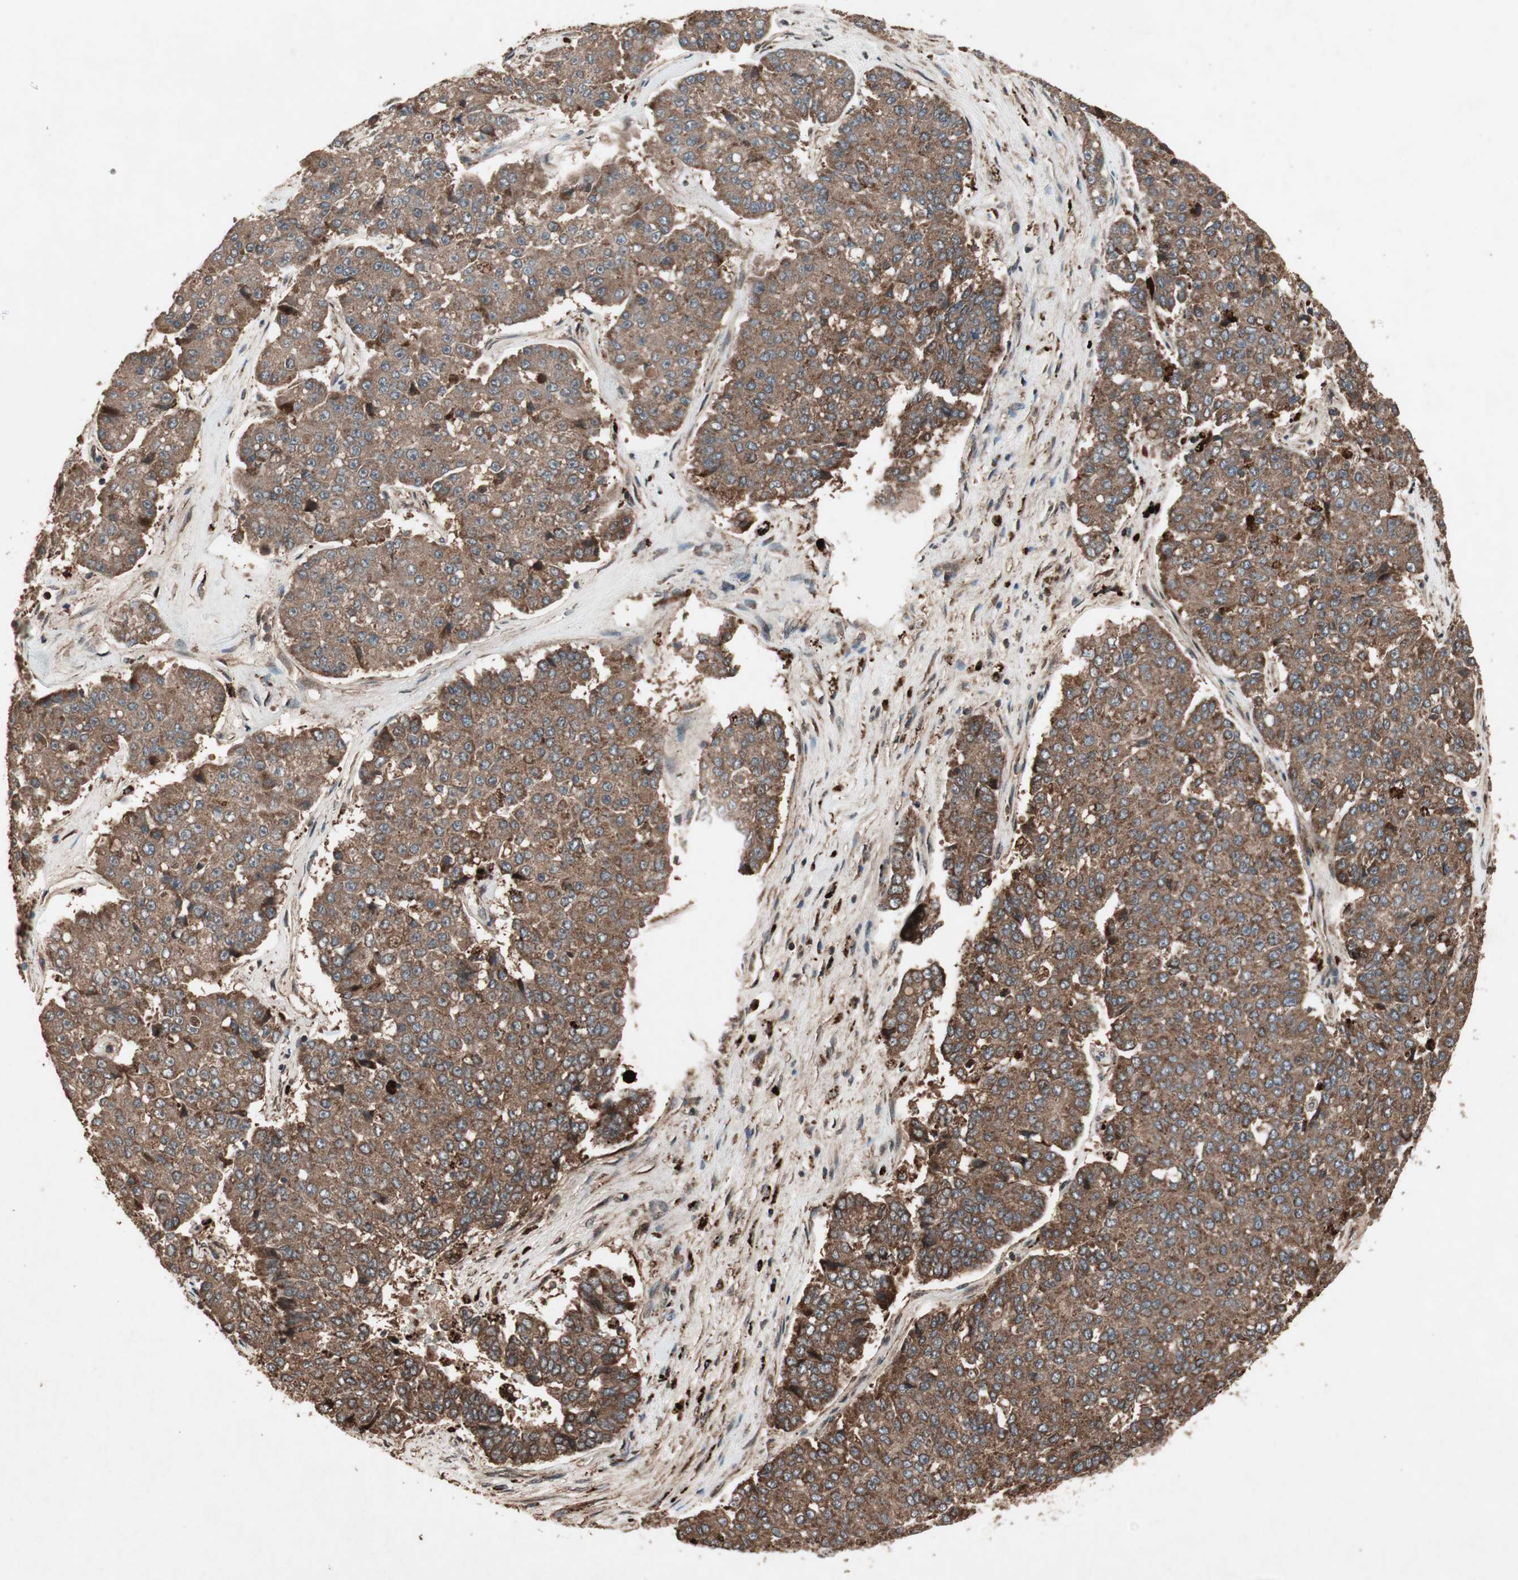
{"staining": {"intensity": "moderate", "quantity": ">75%", "location": "cytoplasmic/membranous"}, "tissue": "pancreatic cancer", "cell_type": "Tumor cells", "image_type": "cancer", "snomed": [{"axis": "morphology", "description": "Adenocarcinoma, NOS"}, {"axis": "topography", "description": "Pancreas"}], "caption": "Protein analysis of adenocarcinoma (pancreatic) tissue demonstrates moderate cytoplasmic/membranous expression in about >75% of tumor cells. The staining was performed using DAB, with brown indicating positive protein expression. Nuclei are stained blue with hematoxylin.", "gene": "RAB1A", "patient": {"sex": "male", "age": 50}}